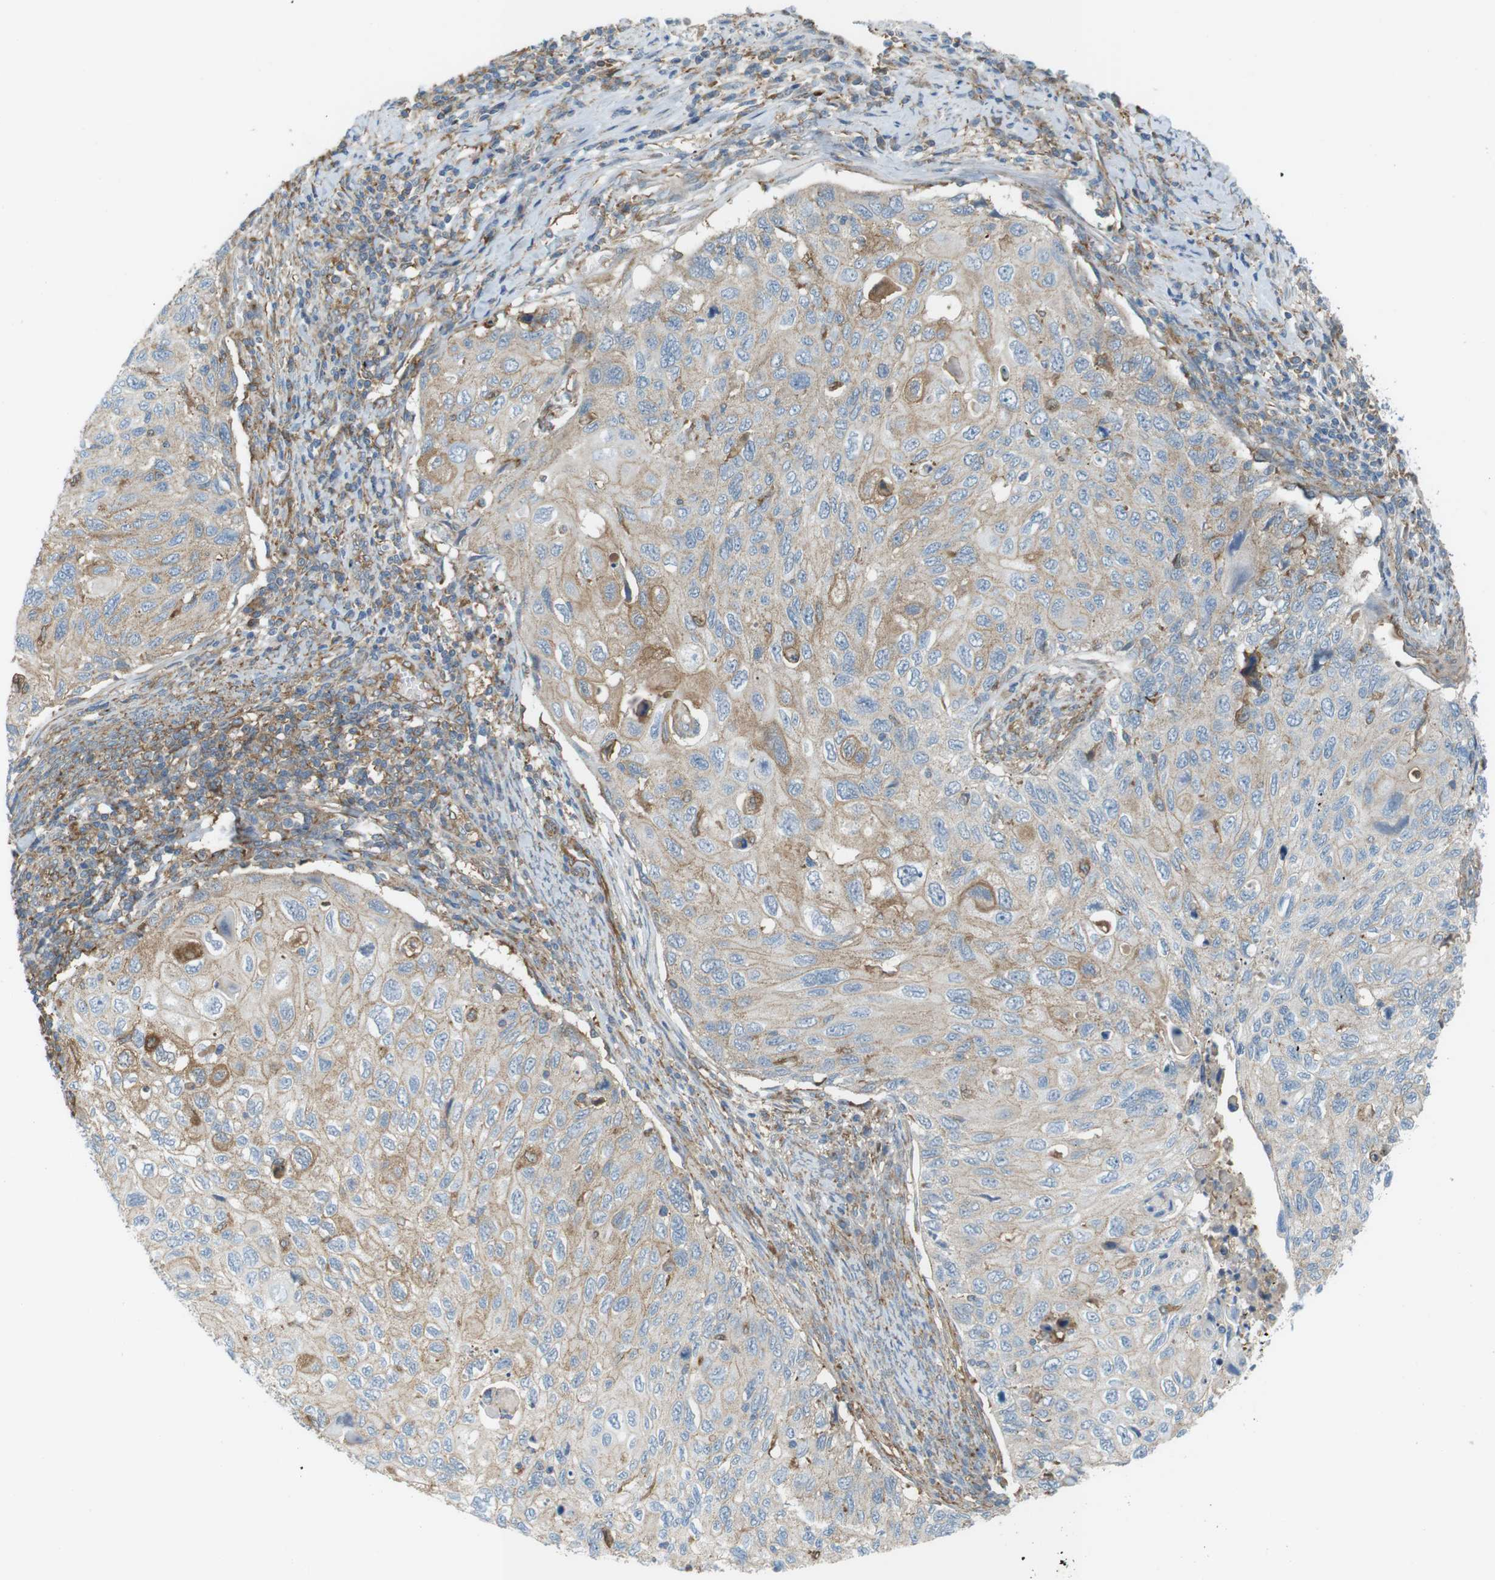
{"staining": {"intensity": "moderate", "quantity": "<25%", "location": "cytoplasmic/membranous"}, "tissue": "cervical cancer", "cell_type": "Tumor cells", "image_type": "cancer", "snomed": [{"axis": "morphology", "description": "Squamous cell carcinoma, NOS"}, {"axis": "topography", "description": "Cervix"}], "caption": "Squamous cell carcinoma (cervical) tissue shows moderate cytoplasmic/membranous staining in about <25% of tumor cells", "gene": "PEPD", "patient": {"sex": "female", "age": 70}}